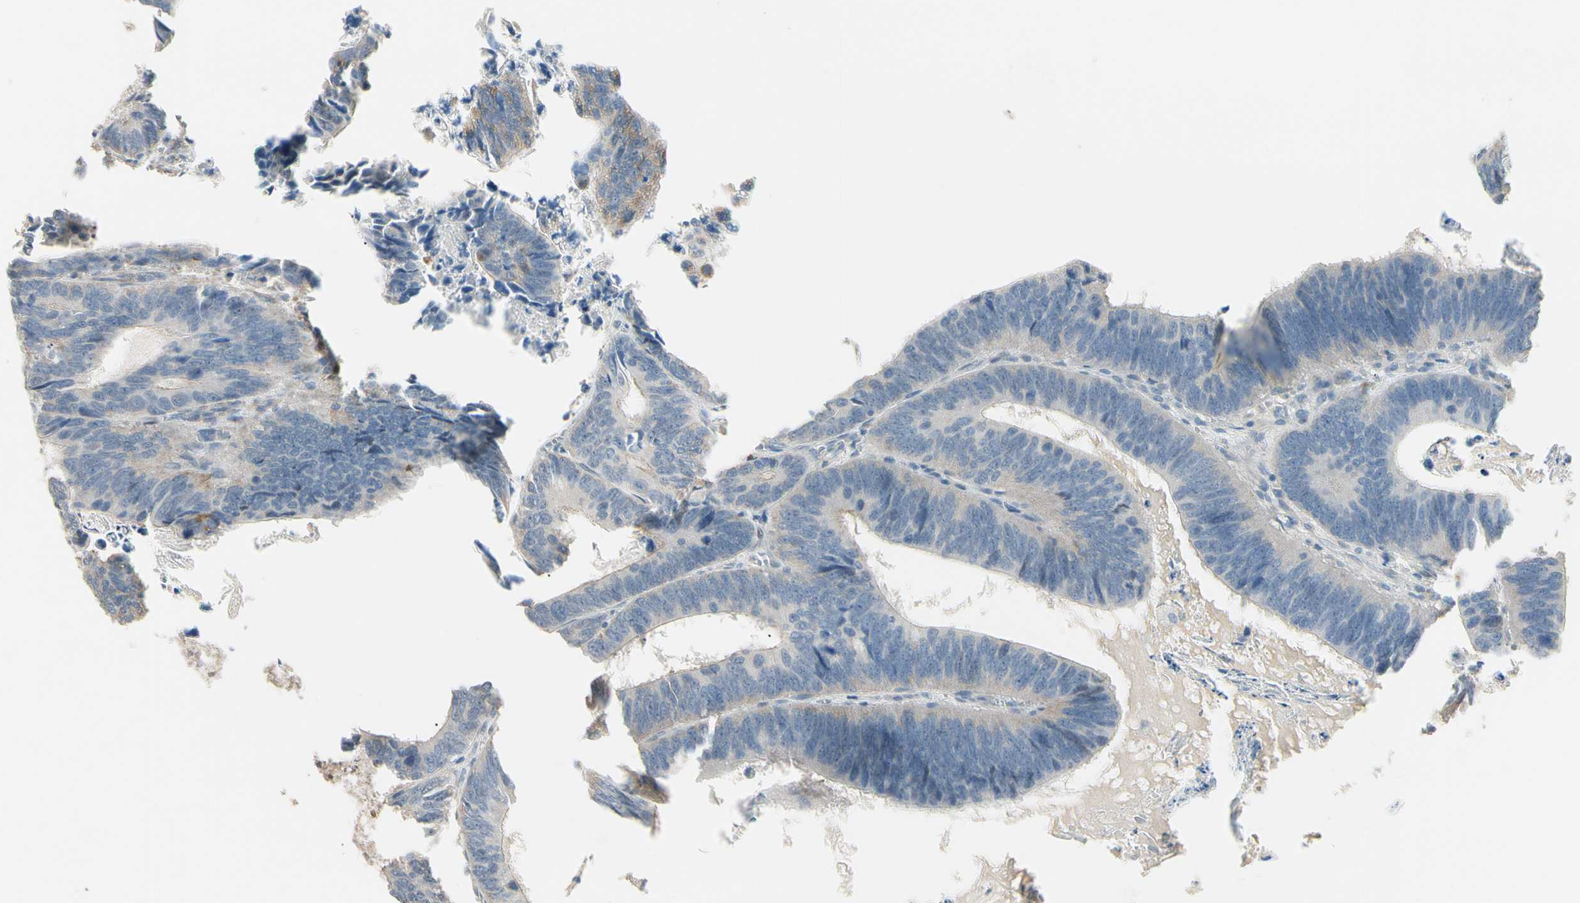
{"staining": {"intensity": "weak", "quantity": "<25%", "location": "cytoplasmic/membranous"}, "tissue": "colorectal cancer", "cell_type": "Tumor cells", "image_type": "cancer", "snomed": [{"axis": "morphology", "description": "Adenocarcinoma, NOS"}, {"axis": "topography", "description": "Colon"}], "caption": "The micrograph displays no significant expression in tumor cells of colorectal cancer.", "gene": "P3H2", "patient": {"sex": "male", "age": 72}}